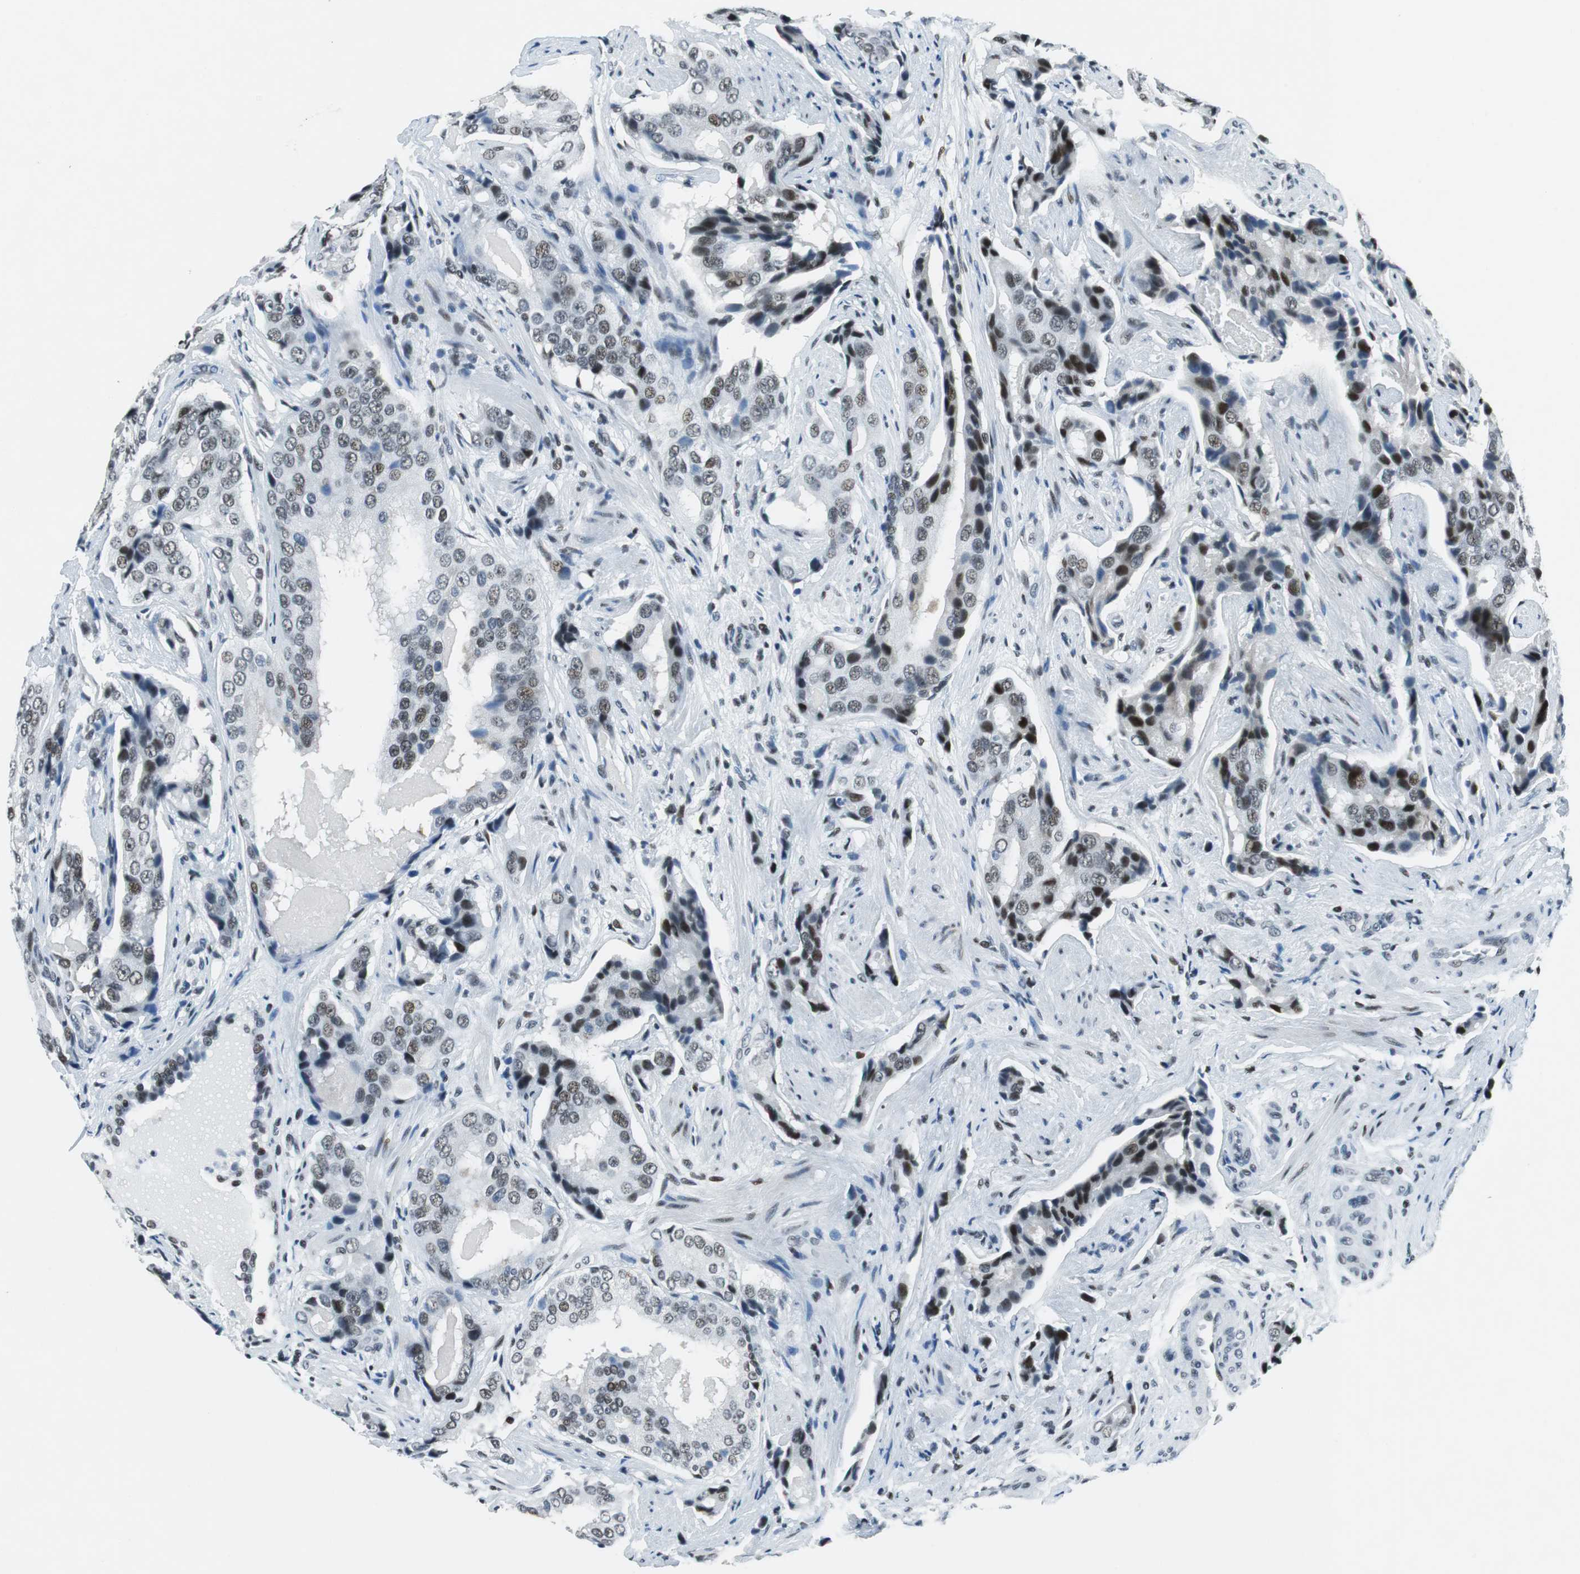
{"staining": {"intensity": "weak", "quantity": "25%-75%", "location": "nuclear"}, "tissue": "prostate cancer", "cell_type": "Tumor cells", "image_type": "cancer", "snomed": [{"axis": "morphology", "description": "Adenocarcinoma, High grade"}, {"axis": "topography", "description": "Prostate"}], "caption": "IHC (DAB) staining of prostate cancer demonstrates weak nuclear protein positivity in about 25%-75% of tumor cells. The staining was performed using DAB (3,3'-diaminobenzidine), with brown indicating positive protein expression. Nuclei are stained blue with hematoxylin.", "gene": "HDAC3", "patient": {"sex": "male", "age": 58}}